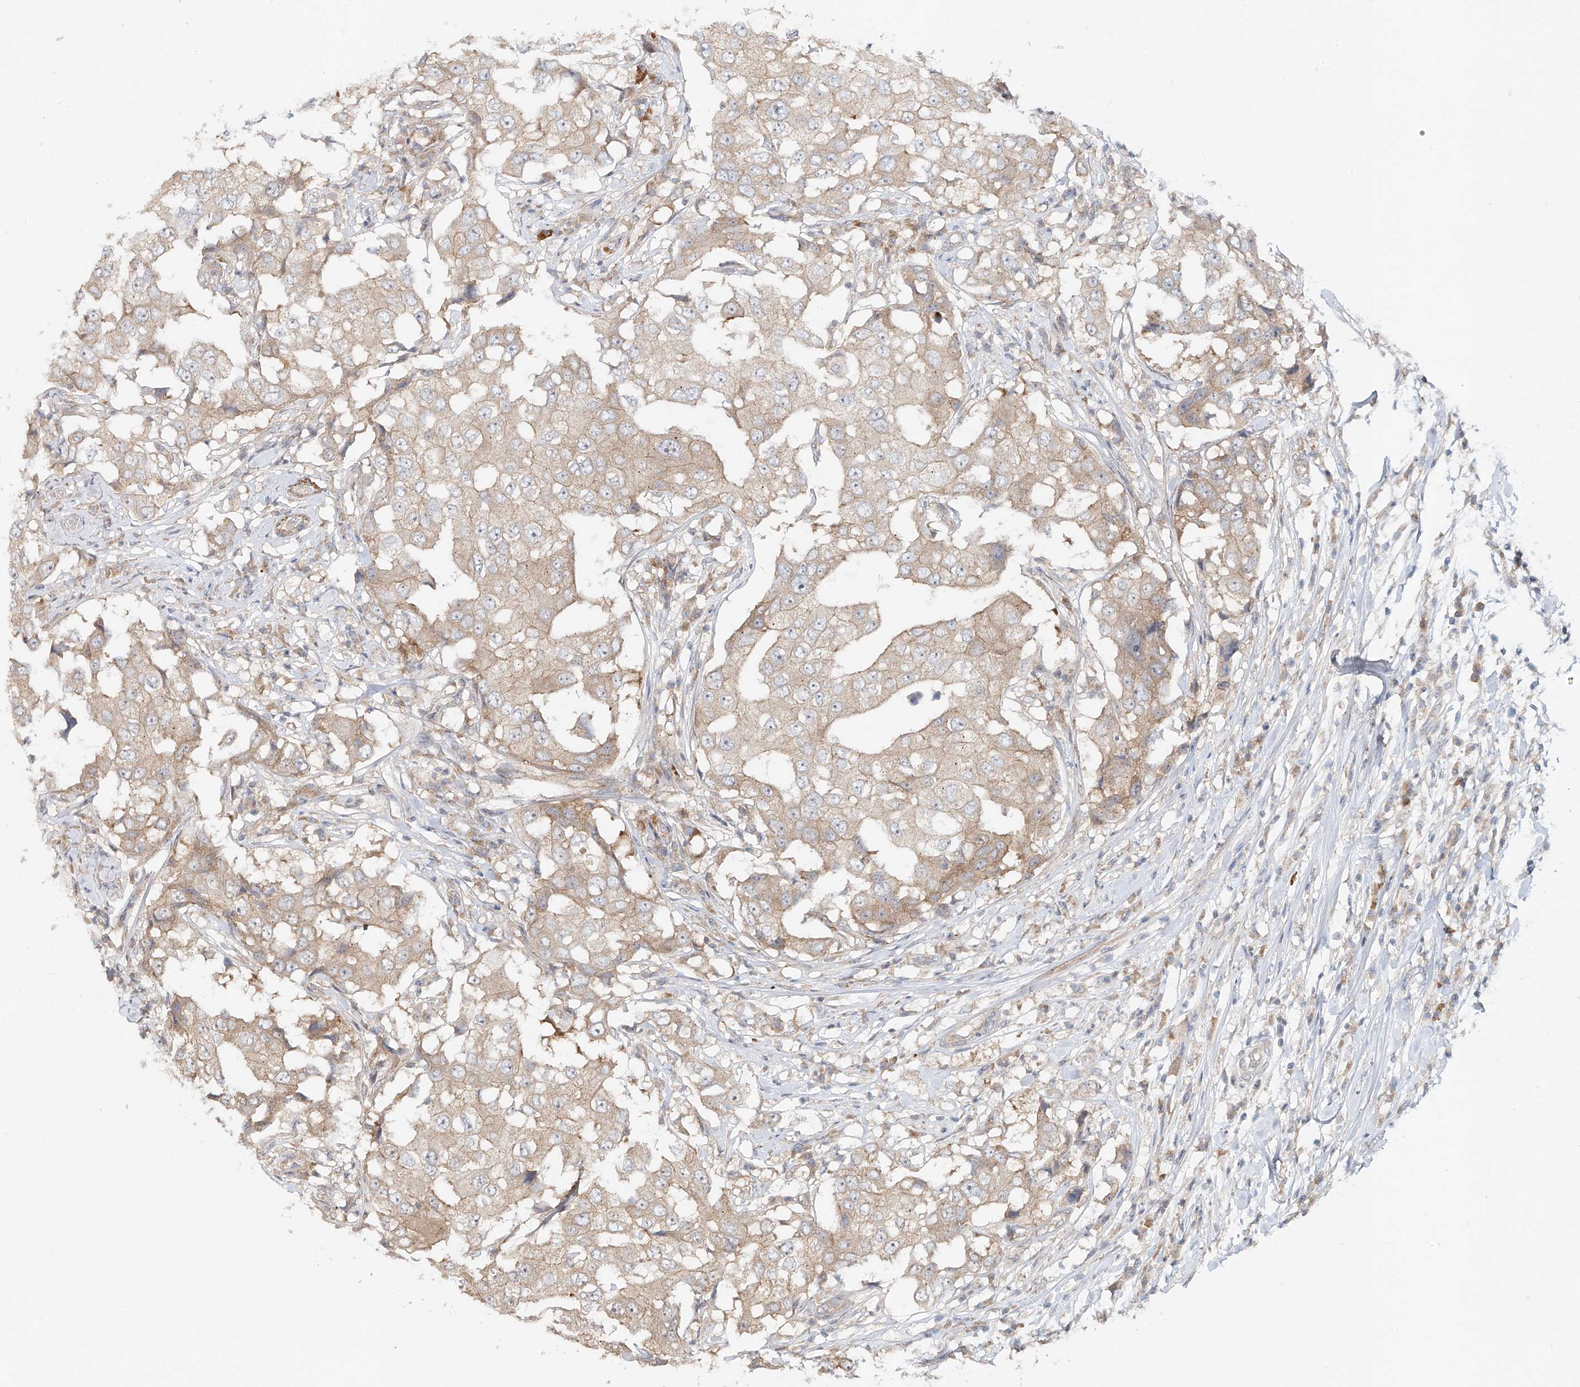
{"staining": {"intensity": "weak", "quantity": ">75%", "location": "cytoplasmic/membranous"}, "tissue": "breast cancer", "cell_type": "Tumor cells", "image_type": "cancer", "snomed": [{"axis": "morphology", "description": "Duct carcinoma"}, {"axis": "topography", "description": "Breast"}], "caption": "About >75% of tumor cells in human intraductal carcinoma (breast) demonstrate weak cytoplasmic/membranous protein staining as visualized by brown immunohistochemical staining.", "gene": "TJAP1", "patient": {"sex": "female", "age": 27}}